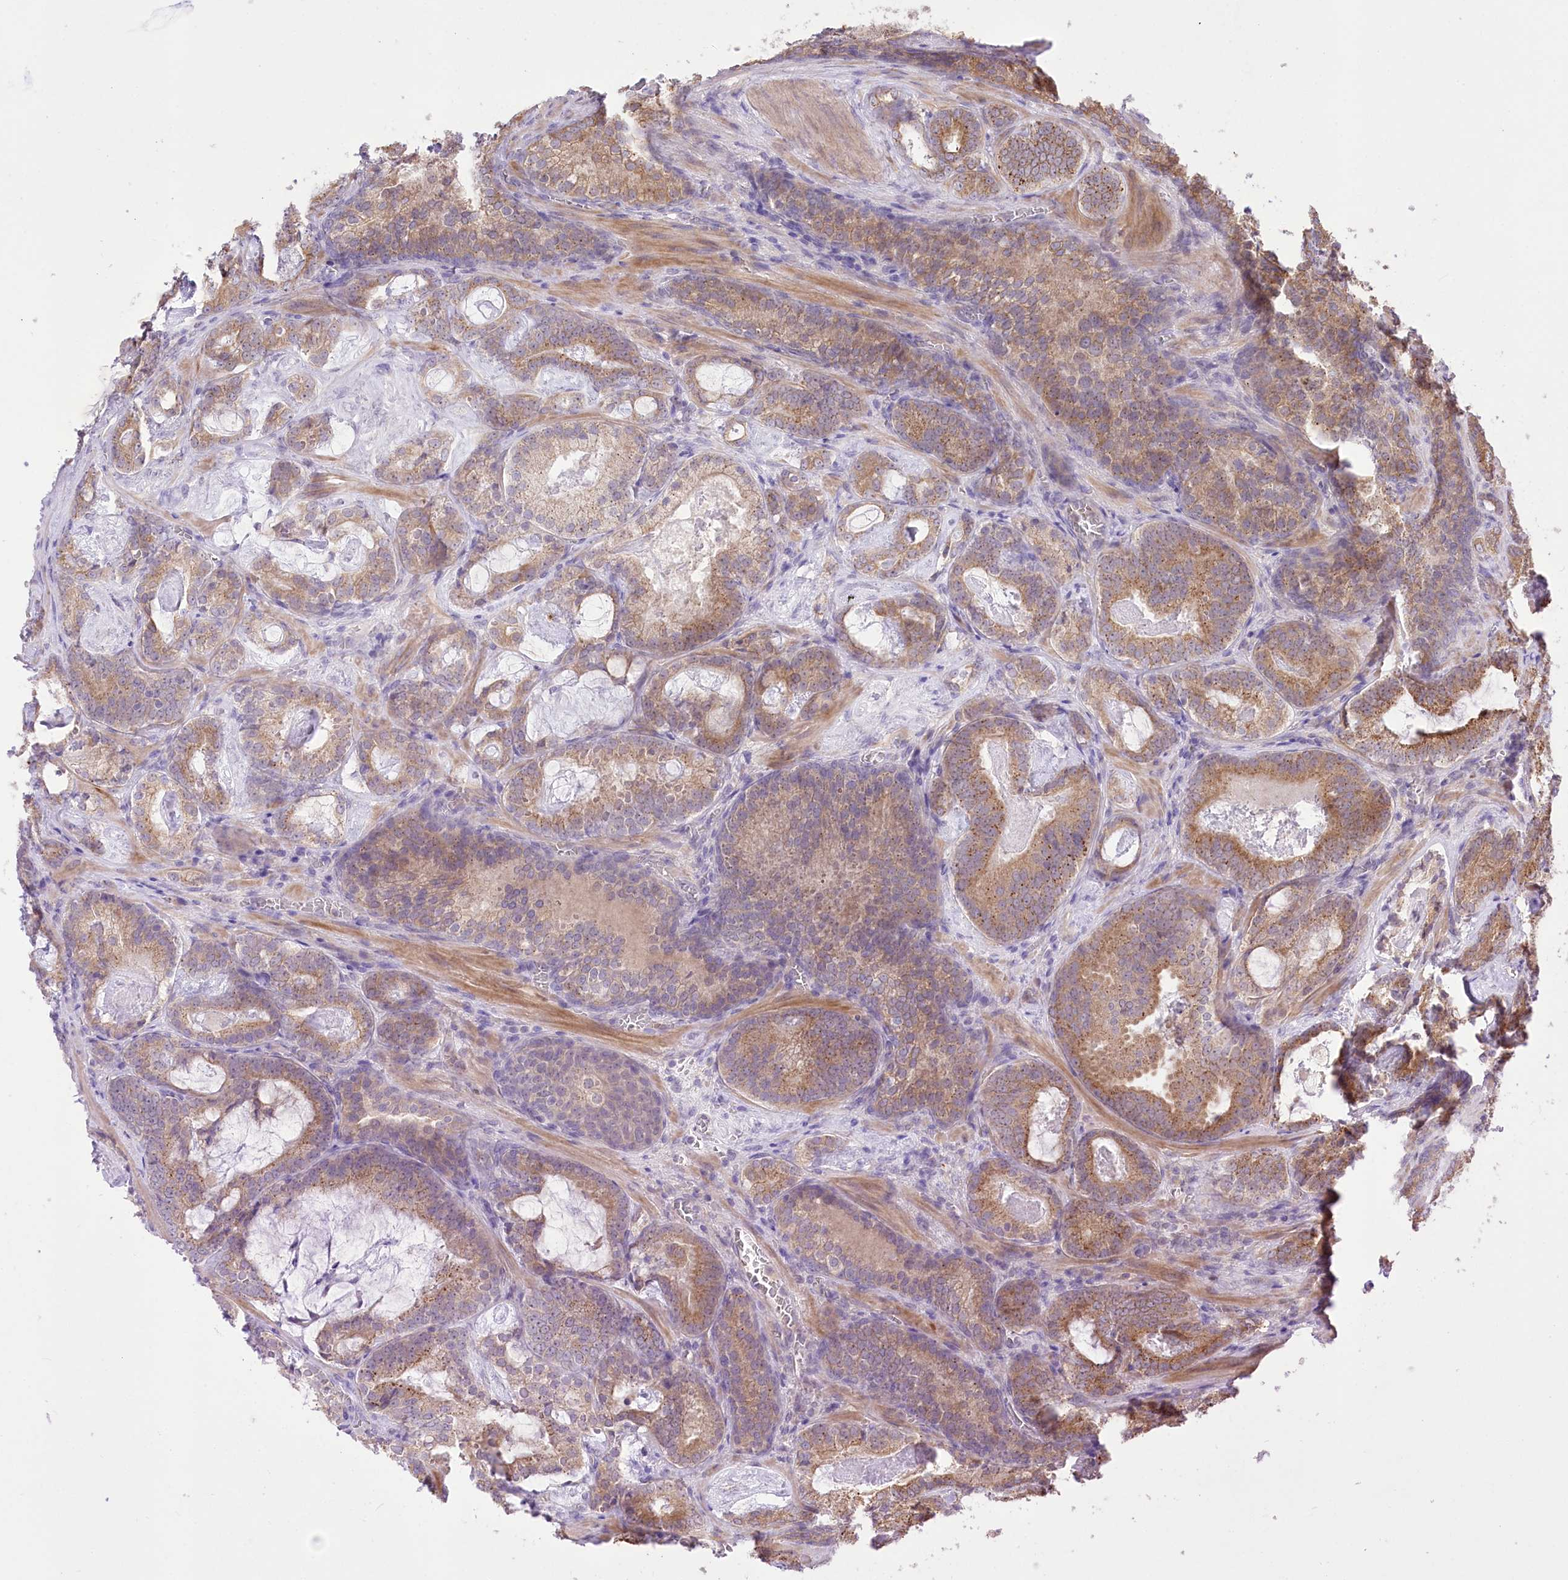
{"staining": {"intensity": "moderate", "quantity": ">75%", "location": "cytoplasmic/membranous"}, "tissue": "prostate cancer", "cell_type": "Tumor cells", "image_type": "cancer", "snomed": [{"axis": "morphology", "description": "Adenocarcinoma, Low grade"}, {"axis": "topography", "description": "Prostate"}], "caption": "Tumor cells reveal moderate cytoplasmic/membranous expression in about >75% of cells in low-grade adenocarcinoma (prostate).", "gene": "HELT", "patient": {"sex": "male", "age": 60}}